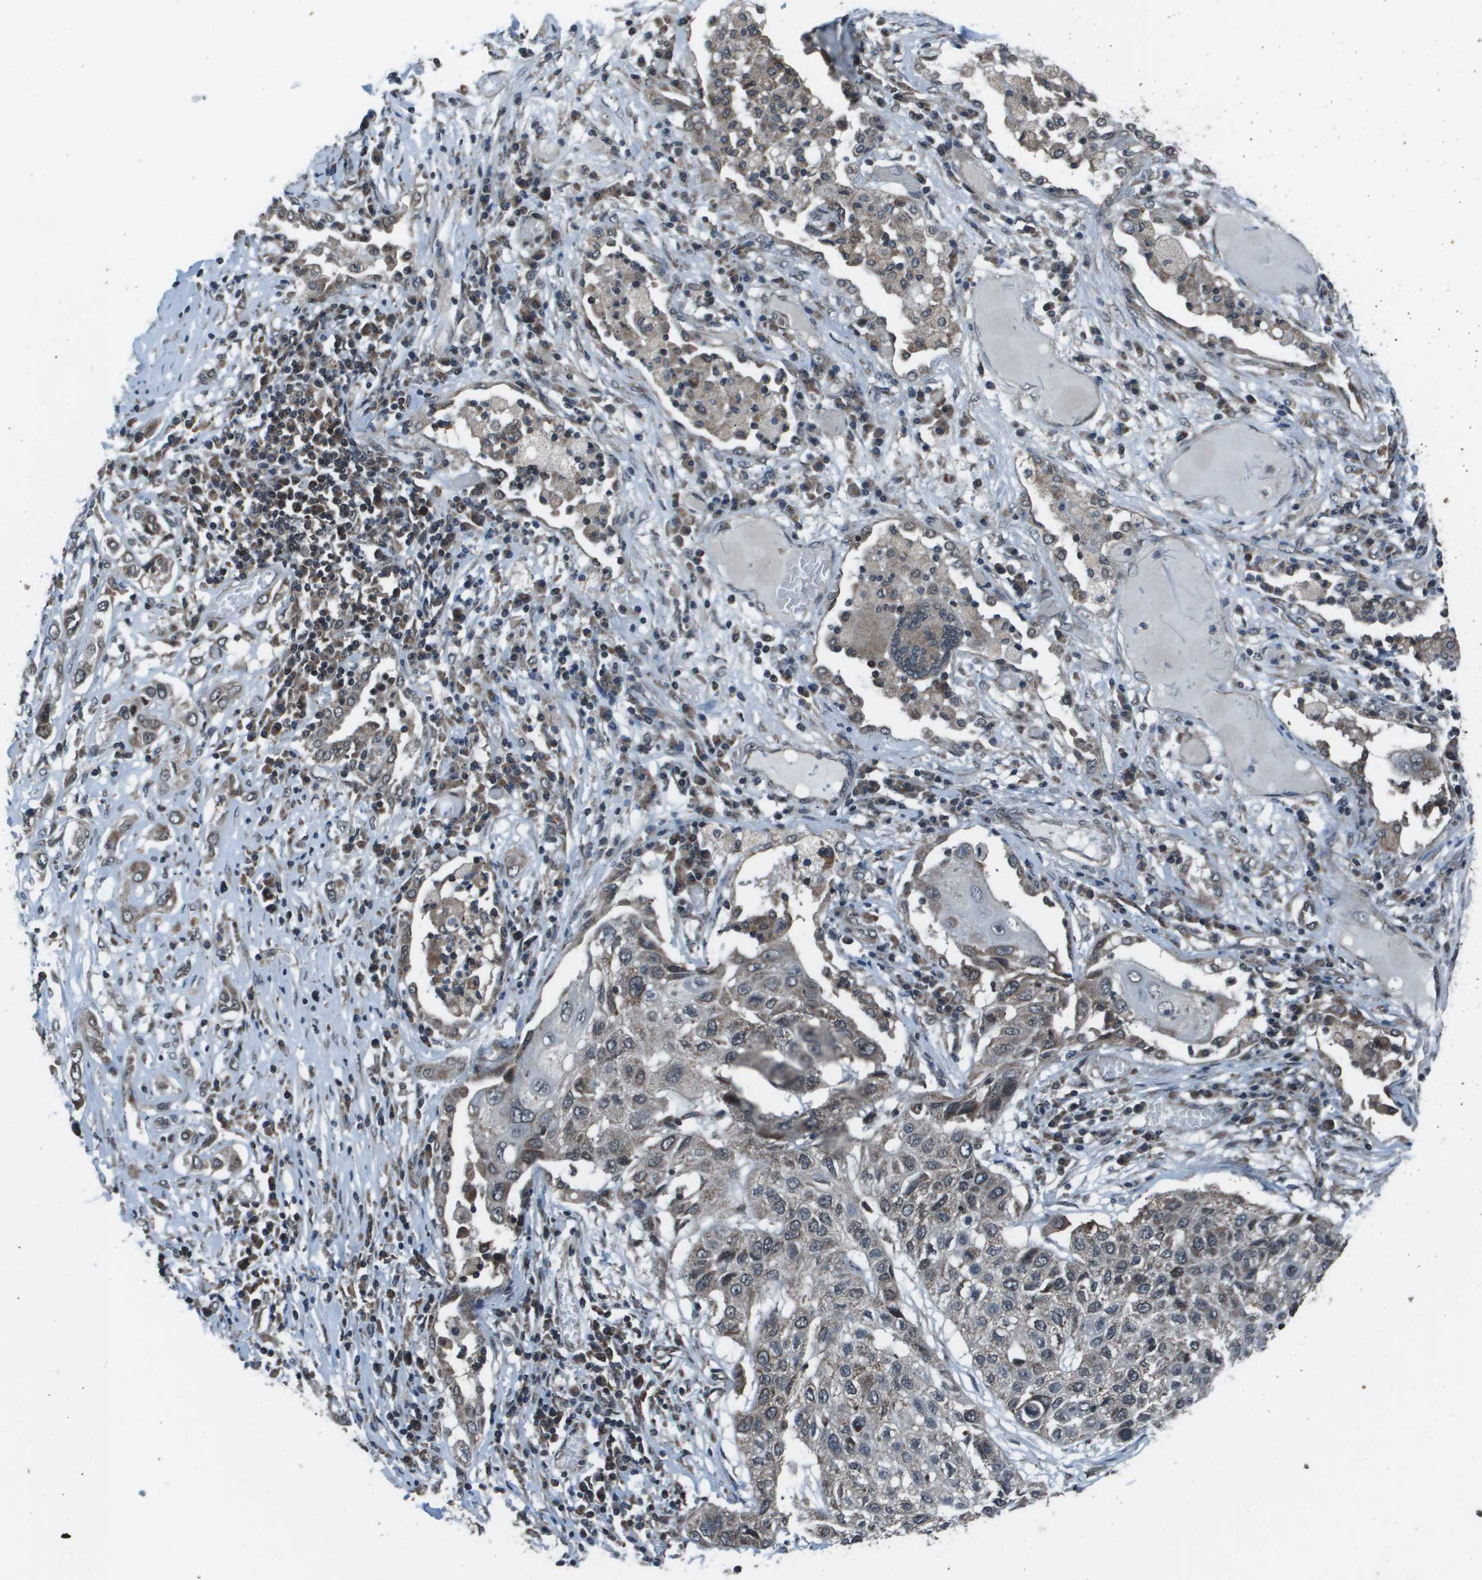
{"staining": {"intensity": "weak", "quantity": "25%-75%", "location": "cytoplasmic/membranous"}, "tissue": "lung cancer", "cell_type": "Tumor cells", "image_type": "cancer", "snomed": [{"axis": "morphology", "description": "Squamous cell carcinoma, NOS"}, {"axis": "topography", "description": "Lung"}], "caption": "This is a photomicrograph of immunohistochemistry staining of lung cancer (squamous cell carcinoma), which shows weak staining in the cytoplasmic/membranous of tumor cells.", "gene": "PPFIA1", "patient": {"sex": "male", "age": 71}}